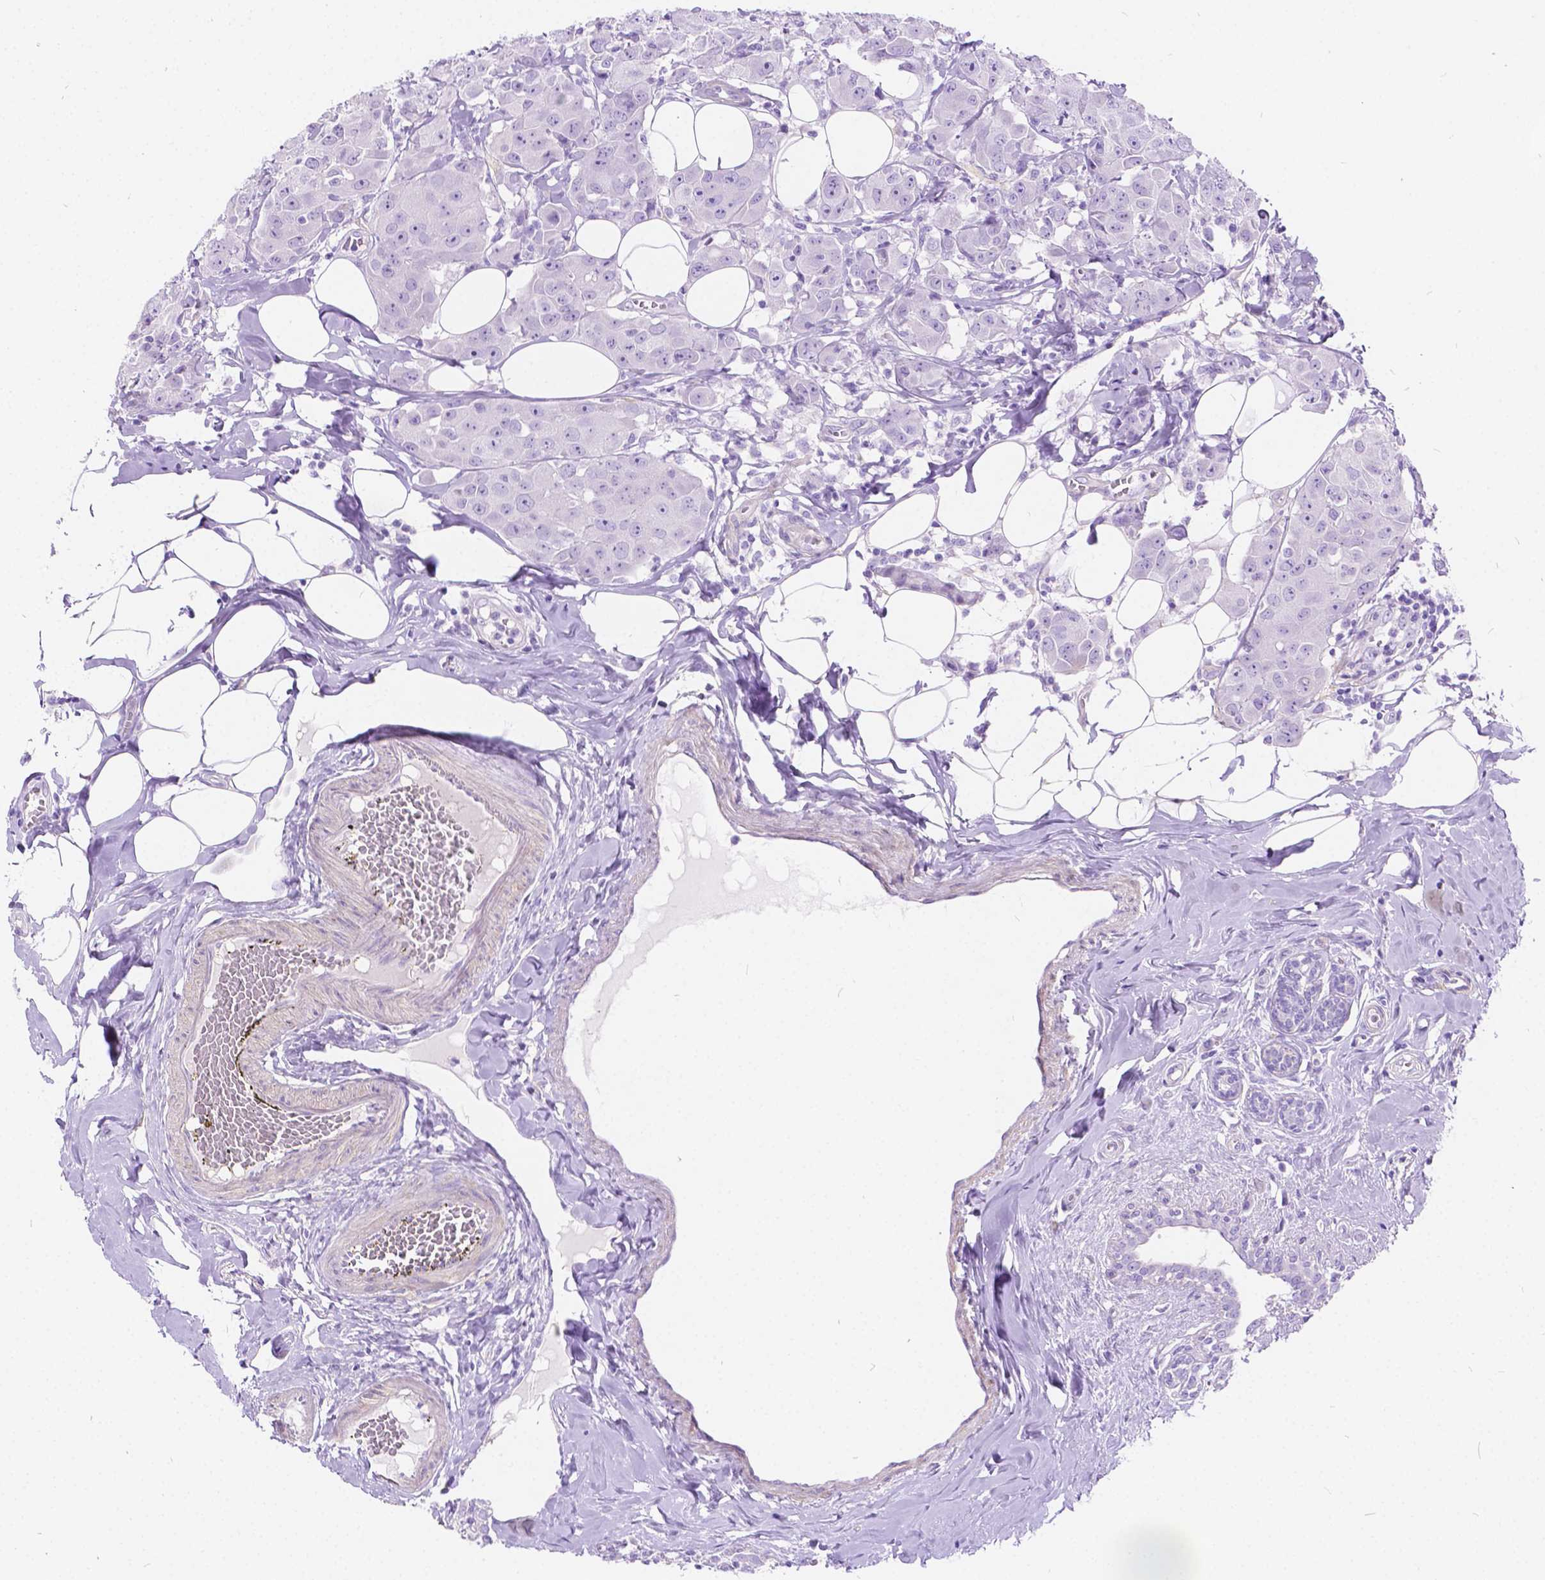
{"staining": {"intensity": "negative", "quantity": "none", "location": "none"}, "tissue": "breast cancer", "cell_type": "Tumor cells", "image_type": "cancer", "snomed": [{"axis": "morphology", "description": "Normal tissue, NOS"}, {"axis": "morphology", "description": "Duct carcinoma"}, {"axis": "topography", "description": "Breast"}], "caption": "The micrograph demonstrates no staining of tumor cells in breast intraductal carcinoma.", "gene": "CHRM1", "patient": {"sex": "female", "age": 43}}